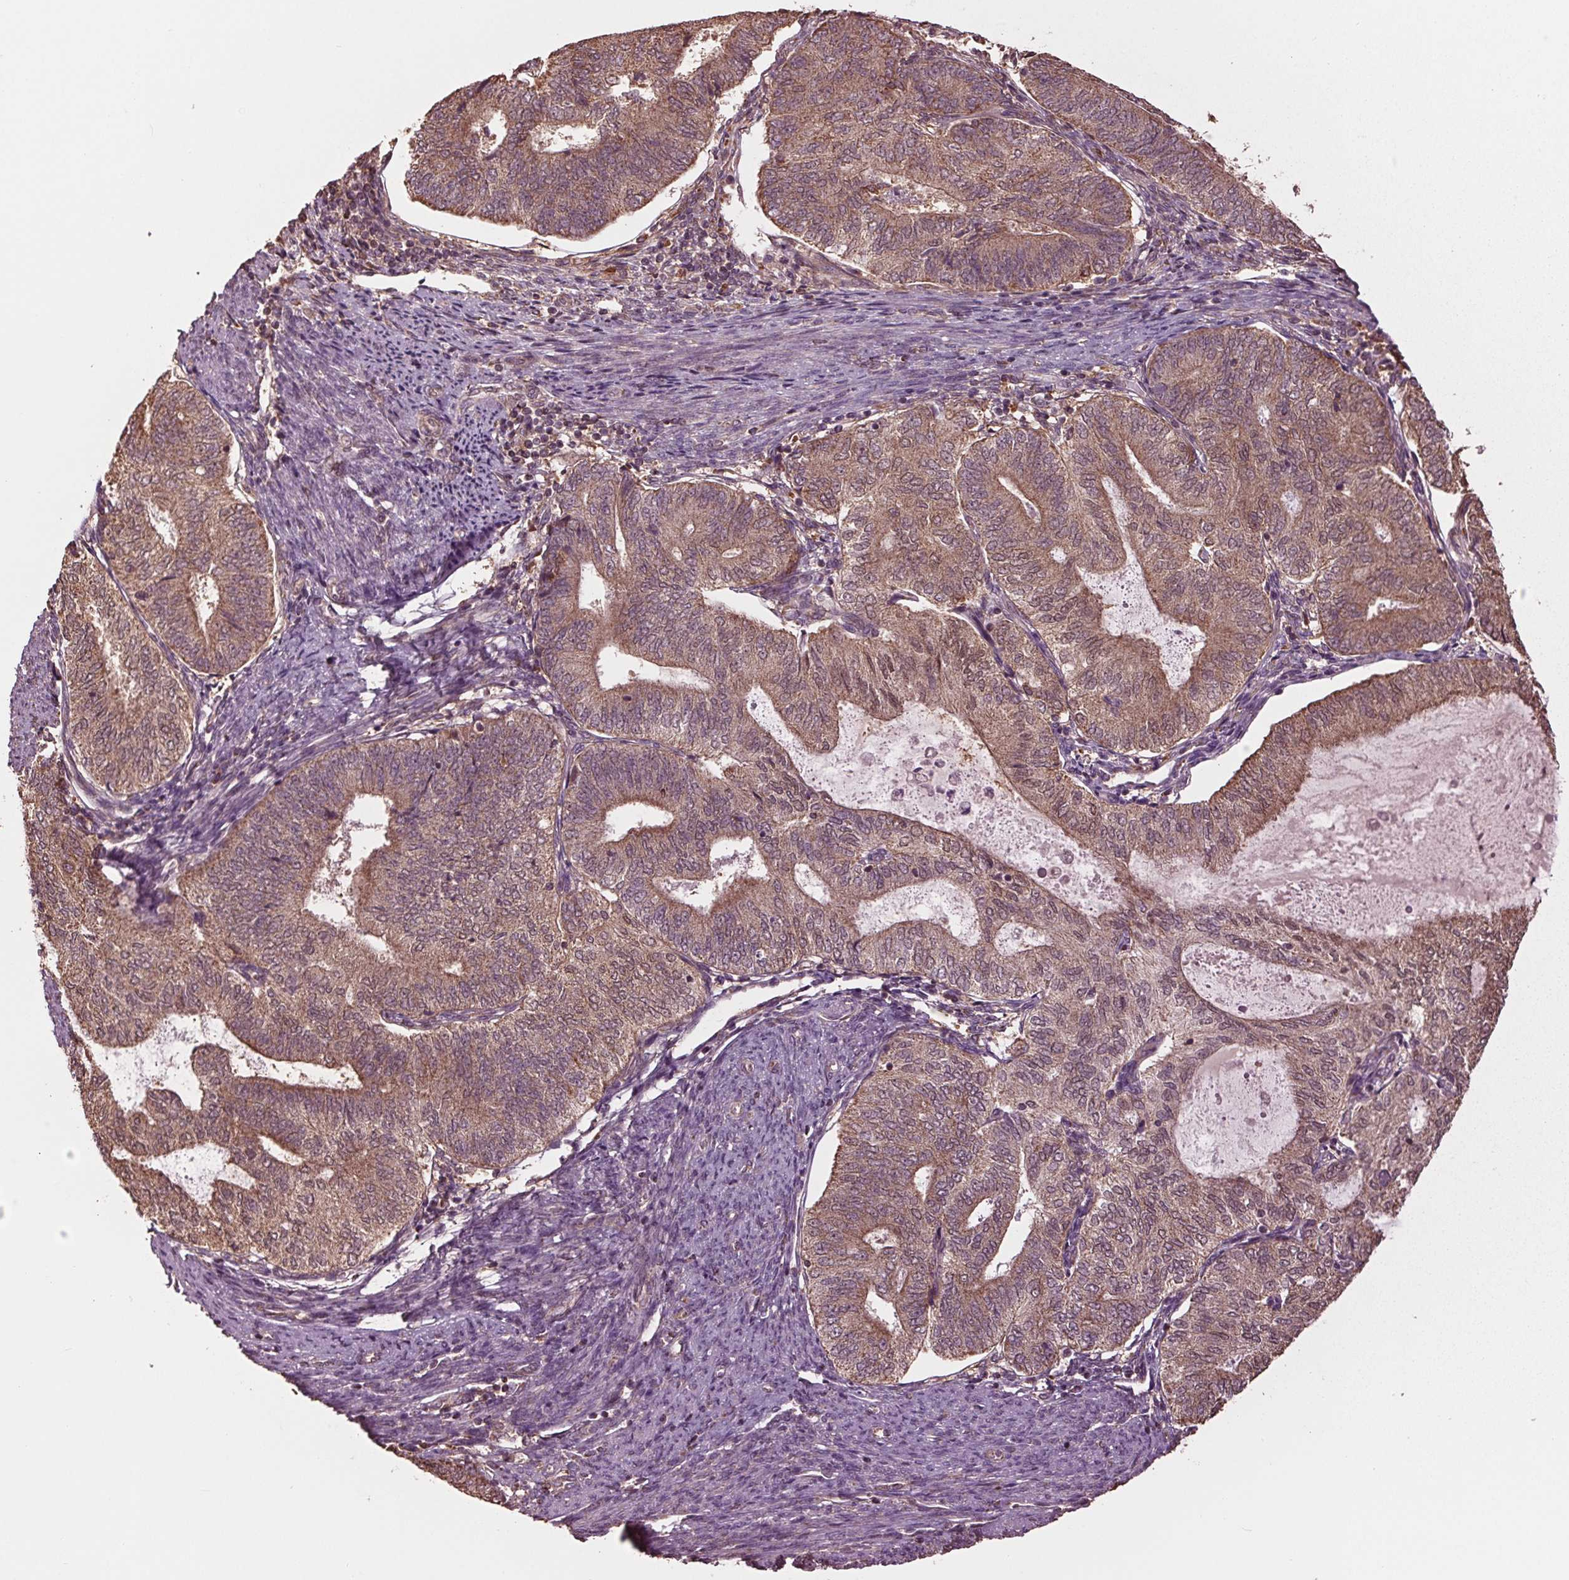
{"staining": {"intensity": "moderate", "quantity": "25%-75%", "location": "cytoplasmic/membranous"}, "tissue": "endometrial cancer", "cell_type": "Tumor cells", "image_type": "cancer", "snomed": [{"axis": "morphology", "description": "Adenocarcinoma, NOS"}, {"axis": "topography", "description": "Endometrium"}], "caption": "Moderate cytoplasmic/membranous protein staining is seen in approximately 25%-75% of tumor cells in endometrial adenocarcinoma.", "gene": "RNPEP", "patient": {"sex": "female", "age": 65}}